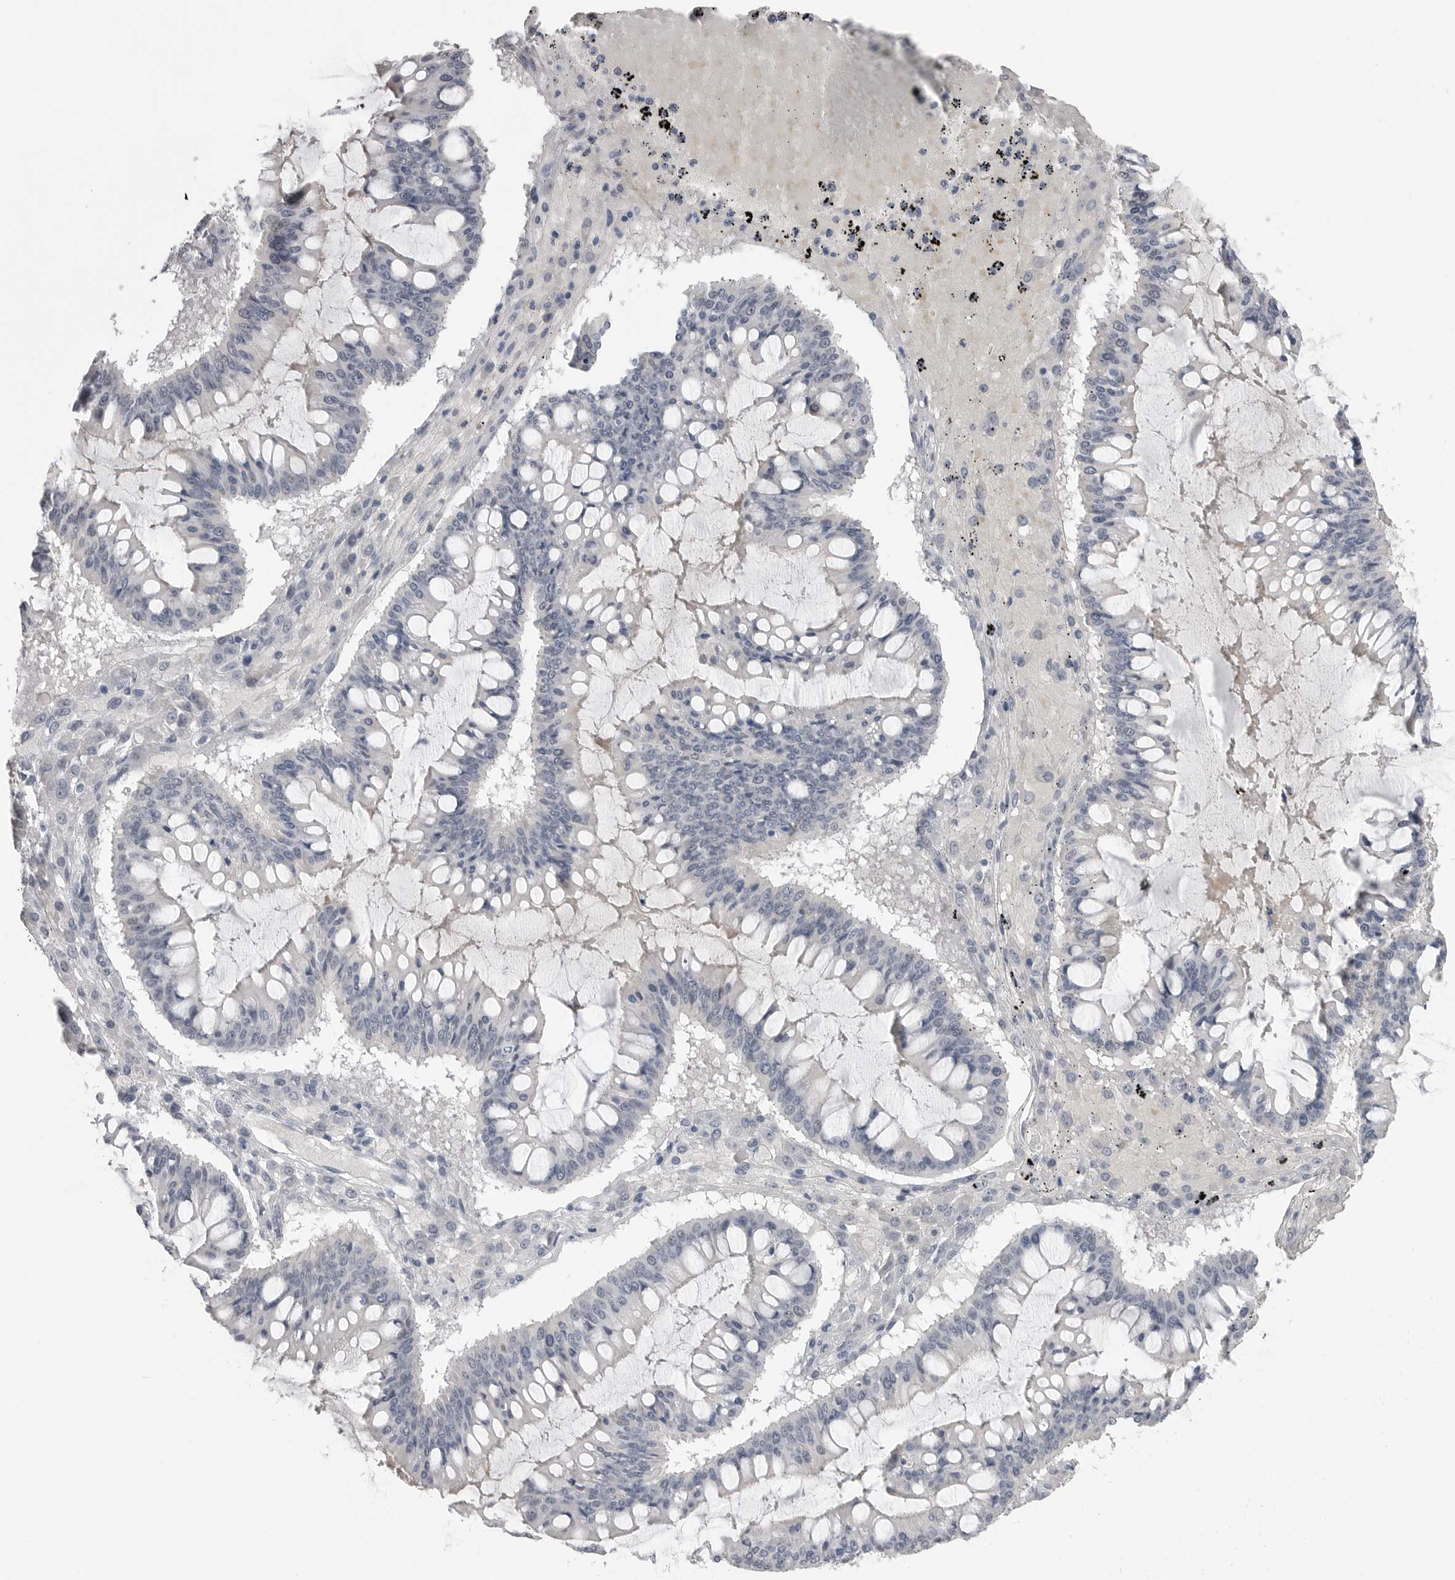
{"staining": {"intensity": "negative", "quantity": "none", "location": "none"}, "tissue": "ovarian cancer", "cell_type": "Tumor cells", "image_type": "cancer", "snomed": [{"axis": "morphology", "description": "Cystadenocarcinoma, mucinous, NOS"}, {"axis": "topography", "description": "Ovary"}], "caption": "This is a micrograph of immunohistochemistry staining of ovarian cancer, which shows no positivity in tumor cells.", "gene": "PLEKHF1", "patient": {"sex": "female", "age": 73}}